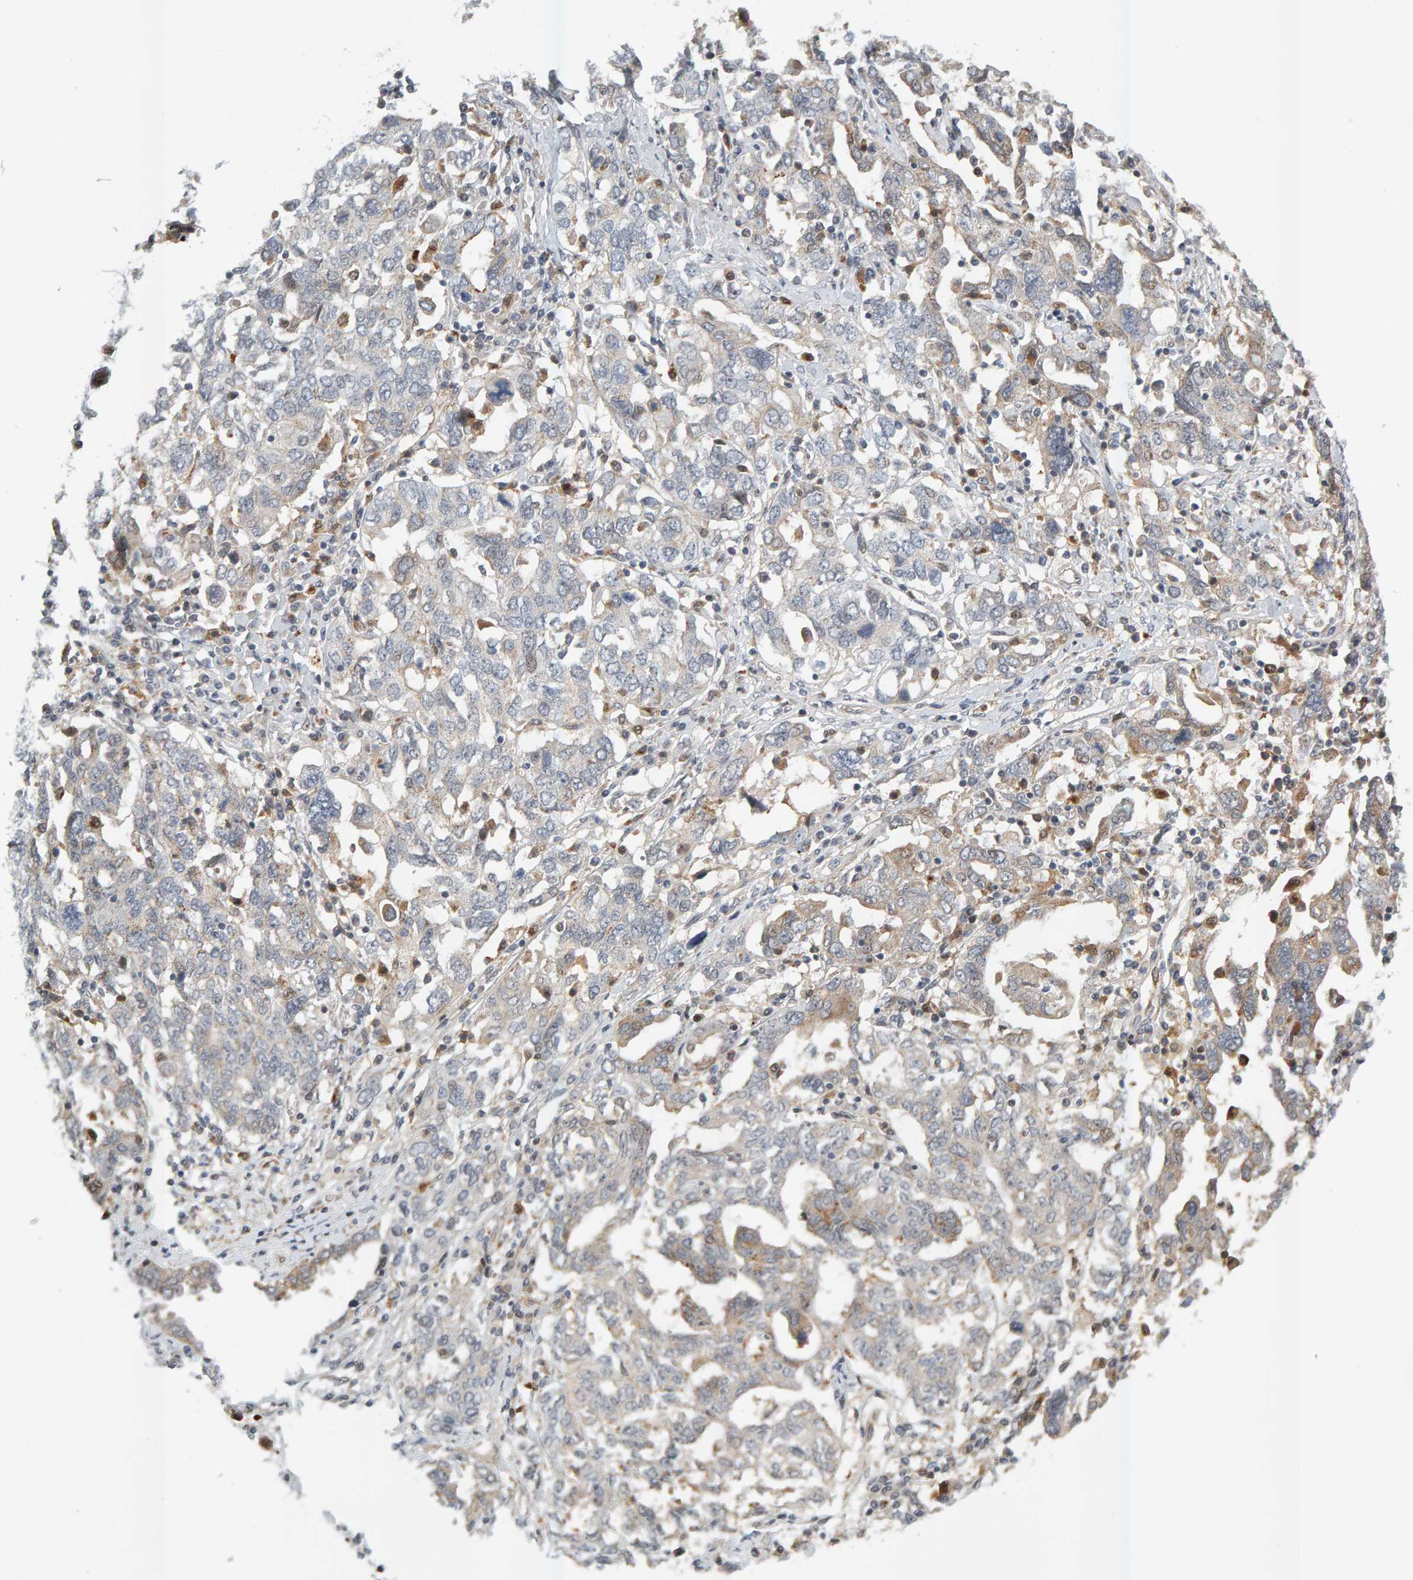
{"staining": {"intensity": "weak", "quantity": "<25%", "location": "cytoplasmic/membranous"}, "tissue": "ovarian cancer", "cell_type": "Tumor cells", "image_type": "cancer", "snomed": [{"axis": "morphology", "description": "Carcinoma, endometroid"}, {"axis": "topography", "description": "Ovary"}], "caption": "Histopathology image shows no protein positivity in tumor cells of endometroid carcinoma (ovarian) tissue.", "gene": "ZNF160", "patient": {"sex": "female", "age": 62}}